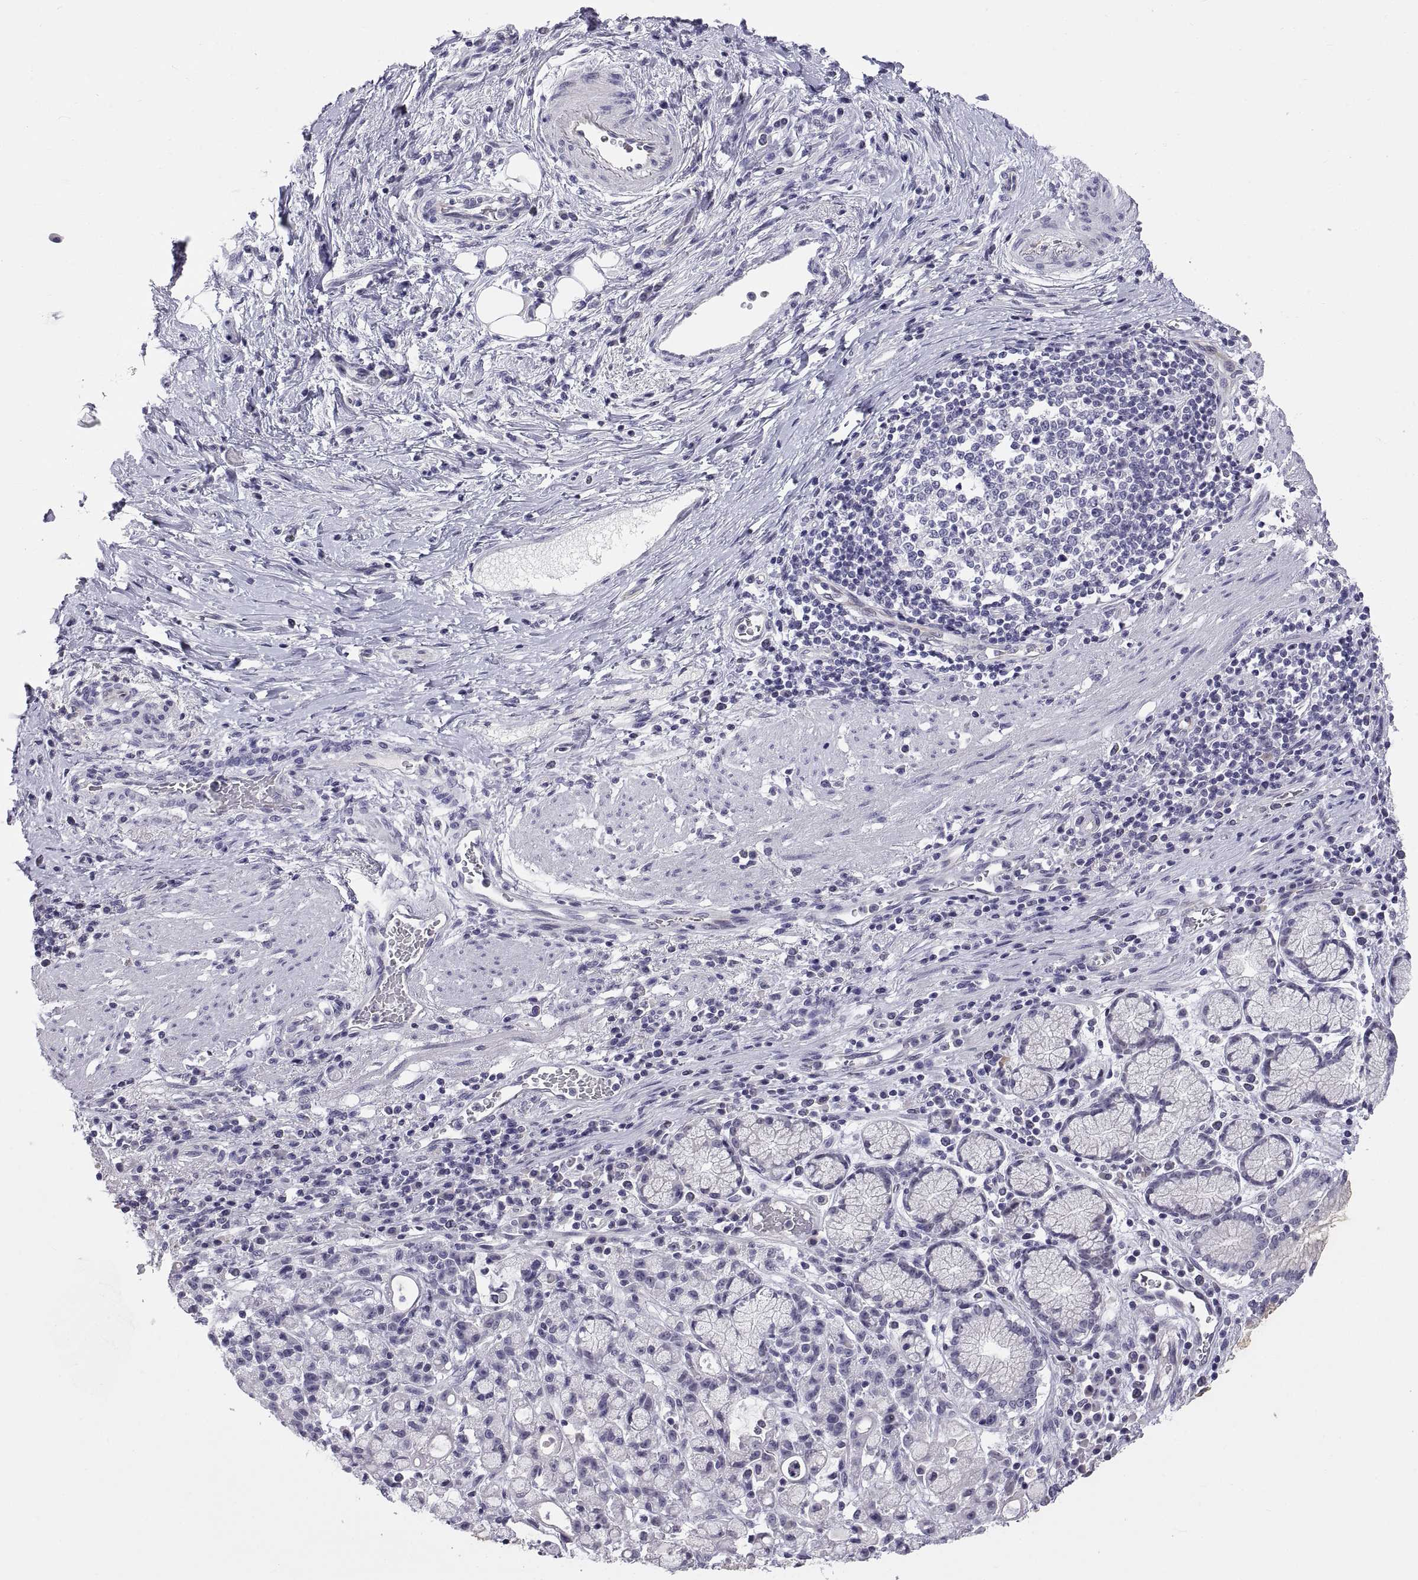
{"staining": {"intensity": "negative", "quantity": "none", "location": "none"}, "tissue": "stomach cancer", "cell_type": "Tumor cells", "image_type": "cancer", "snomed": [{"axis": "morphology", "description": "Adenocarcinoma, NOS"}, {"axis": "topography", "description": "Stomach"}], "caption": "DAB (3,3'-diaminobenzidine) immunohistochemical staining of stomach cancer (adenocarcinoma) displays no significant staining in tumor cells.", "gene": "TEX13A", "patient": {"sex": "male", "age": 58}}